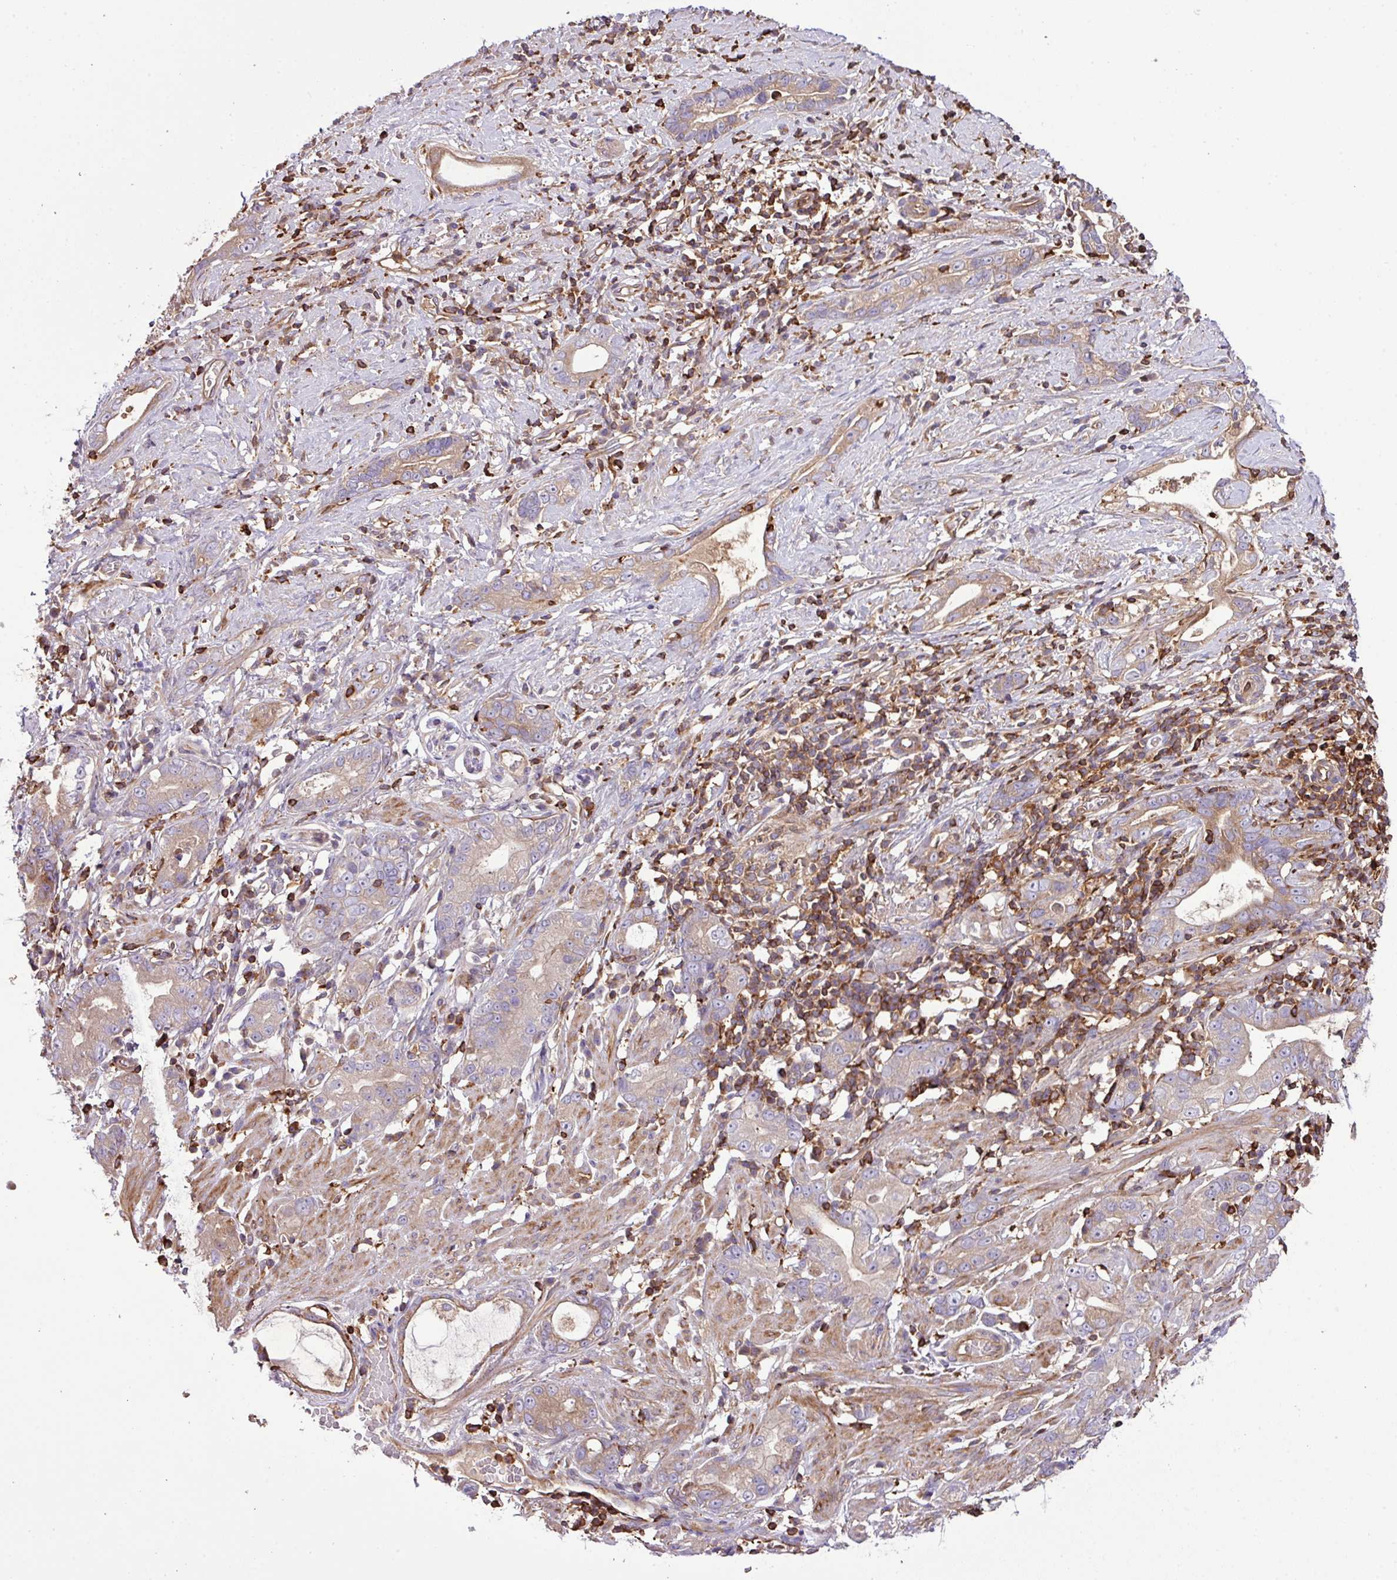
{"staining": {"intensity": "weak", "quantity": "25%-75%", "location": "cytoplasmic/membranous"}, "tissue": "stomach cancer", "cell_type": "Tumor cells", "image_type": "cancer", "snomed": [{"axis": "morphology", "description": "Adenocarcinoma, NOS"}, {"axis": "topography", "description": "Stomach"}], "caption": "High-magnification brightfield microscopy of stomach cancer stained with DAB (brown) and counterstained with hematoxylin (blue). tumor cells exhibit weak cytoplasmic/membranous staining is seen in about25%-75% of cells.", "gene": "PGAP6", "patient": {"sex": "male", "age": 55}}